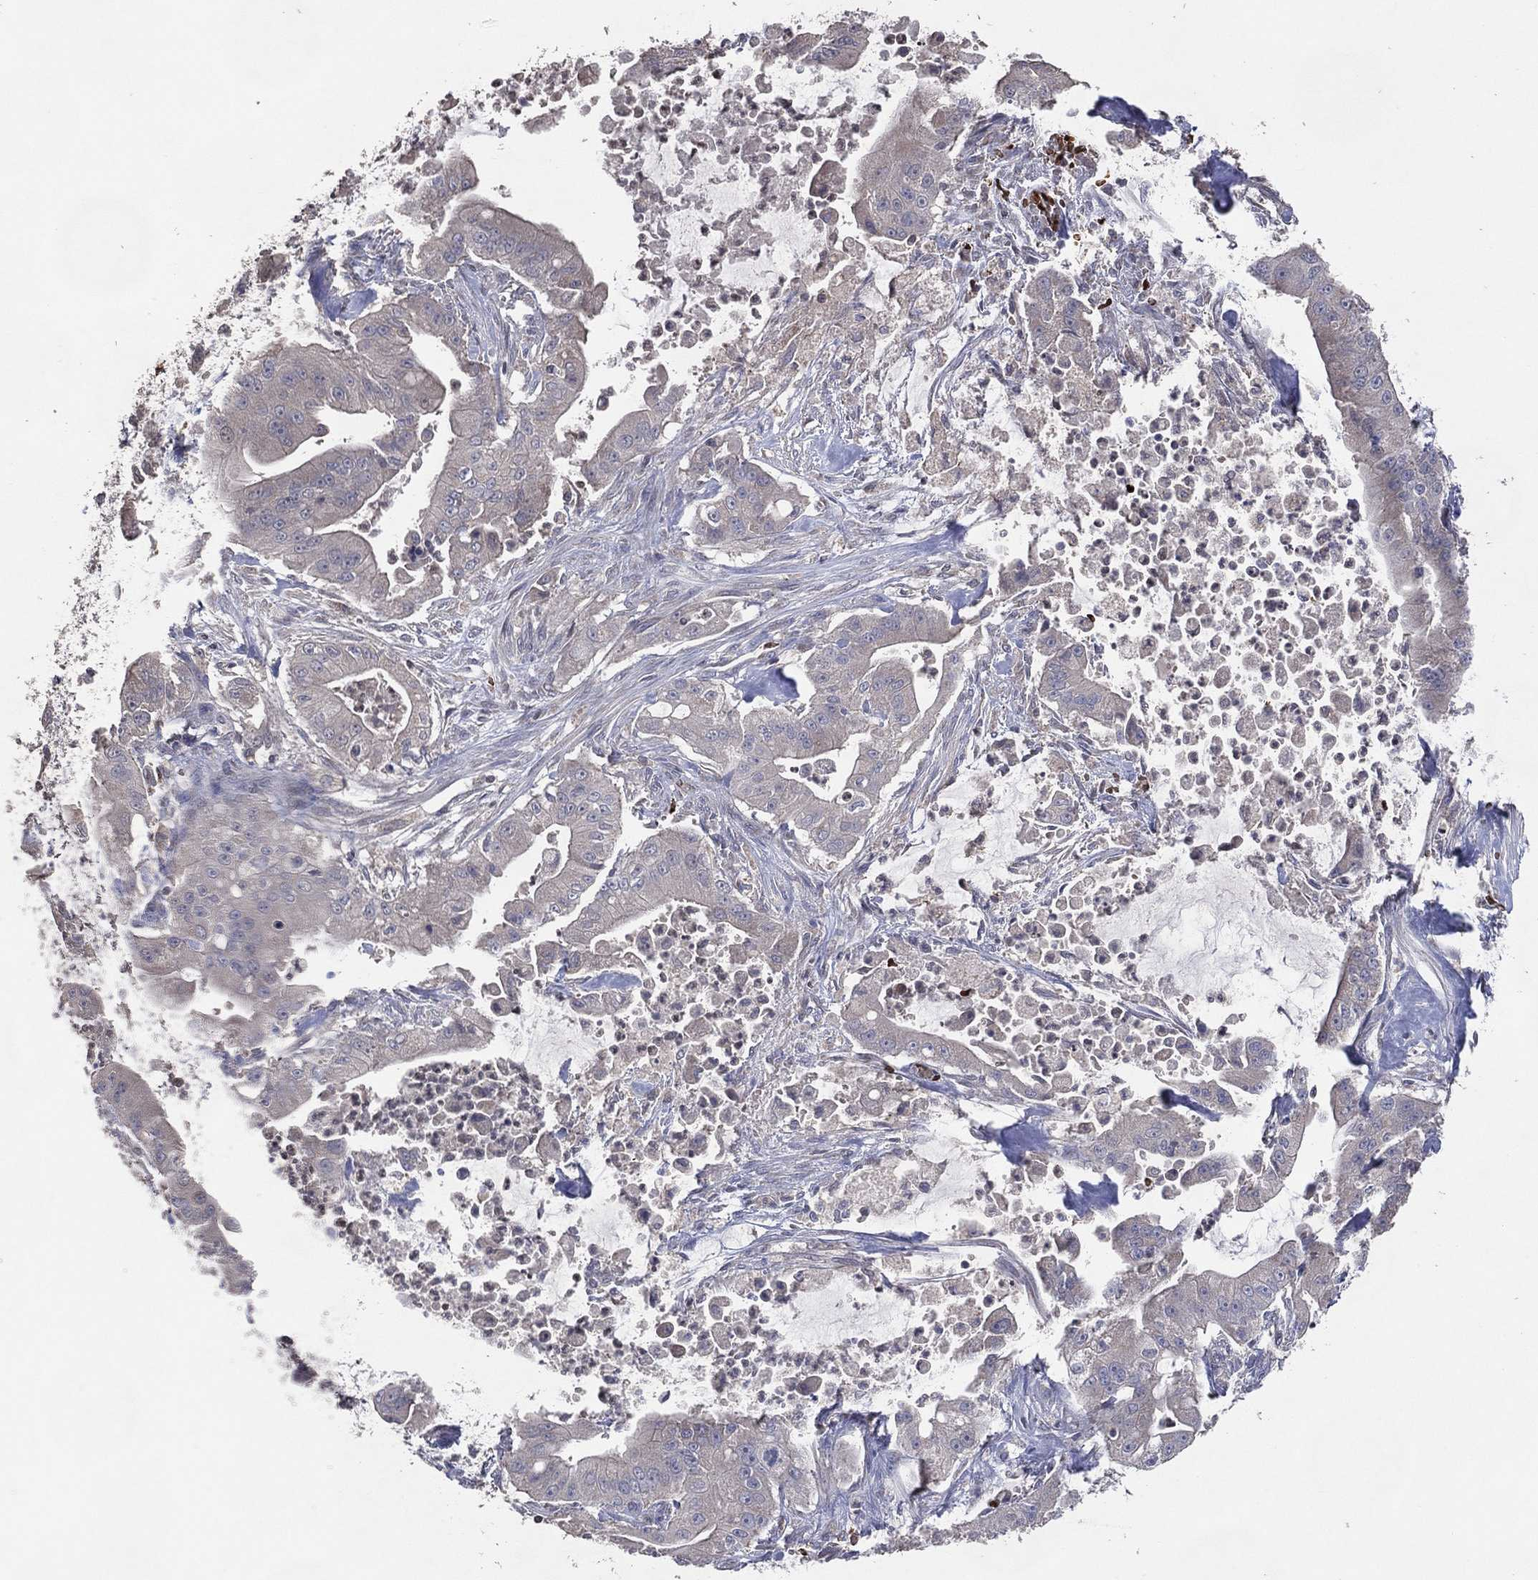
{"staining": {"intensity": "negative", "quantity": "none", "location": "none"}, "tissue": "pancreatic cancer", "cell_type": "Tumor cells", "image_type": "cancer", "snomed": [{"axis": "morphology", "description": "Normal tissue, NOS"}, {"axis": "morphology", "description": "Inflammation, NOS"}, {"axis": "morphology", "description": "Adenocarcinoma, NOS"}, {"axis": "topography", "description": "Pancreas"}], "caption": "Immunohistochemistry image of pancreatic cancer (adenocarcinoma) stained for a protein (brown), which demonstrates no staining in tumor cells. Nuclei are stained in blue.", "gene": "DNAH7", "patient": {"sex": "male", "age": 57}}